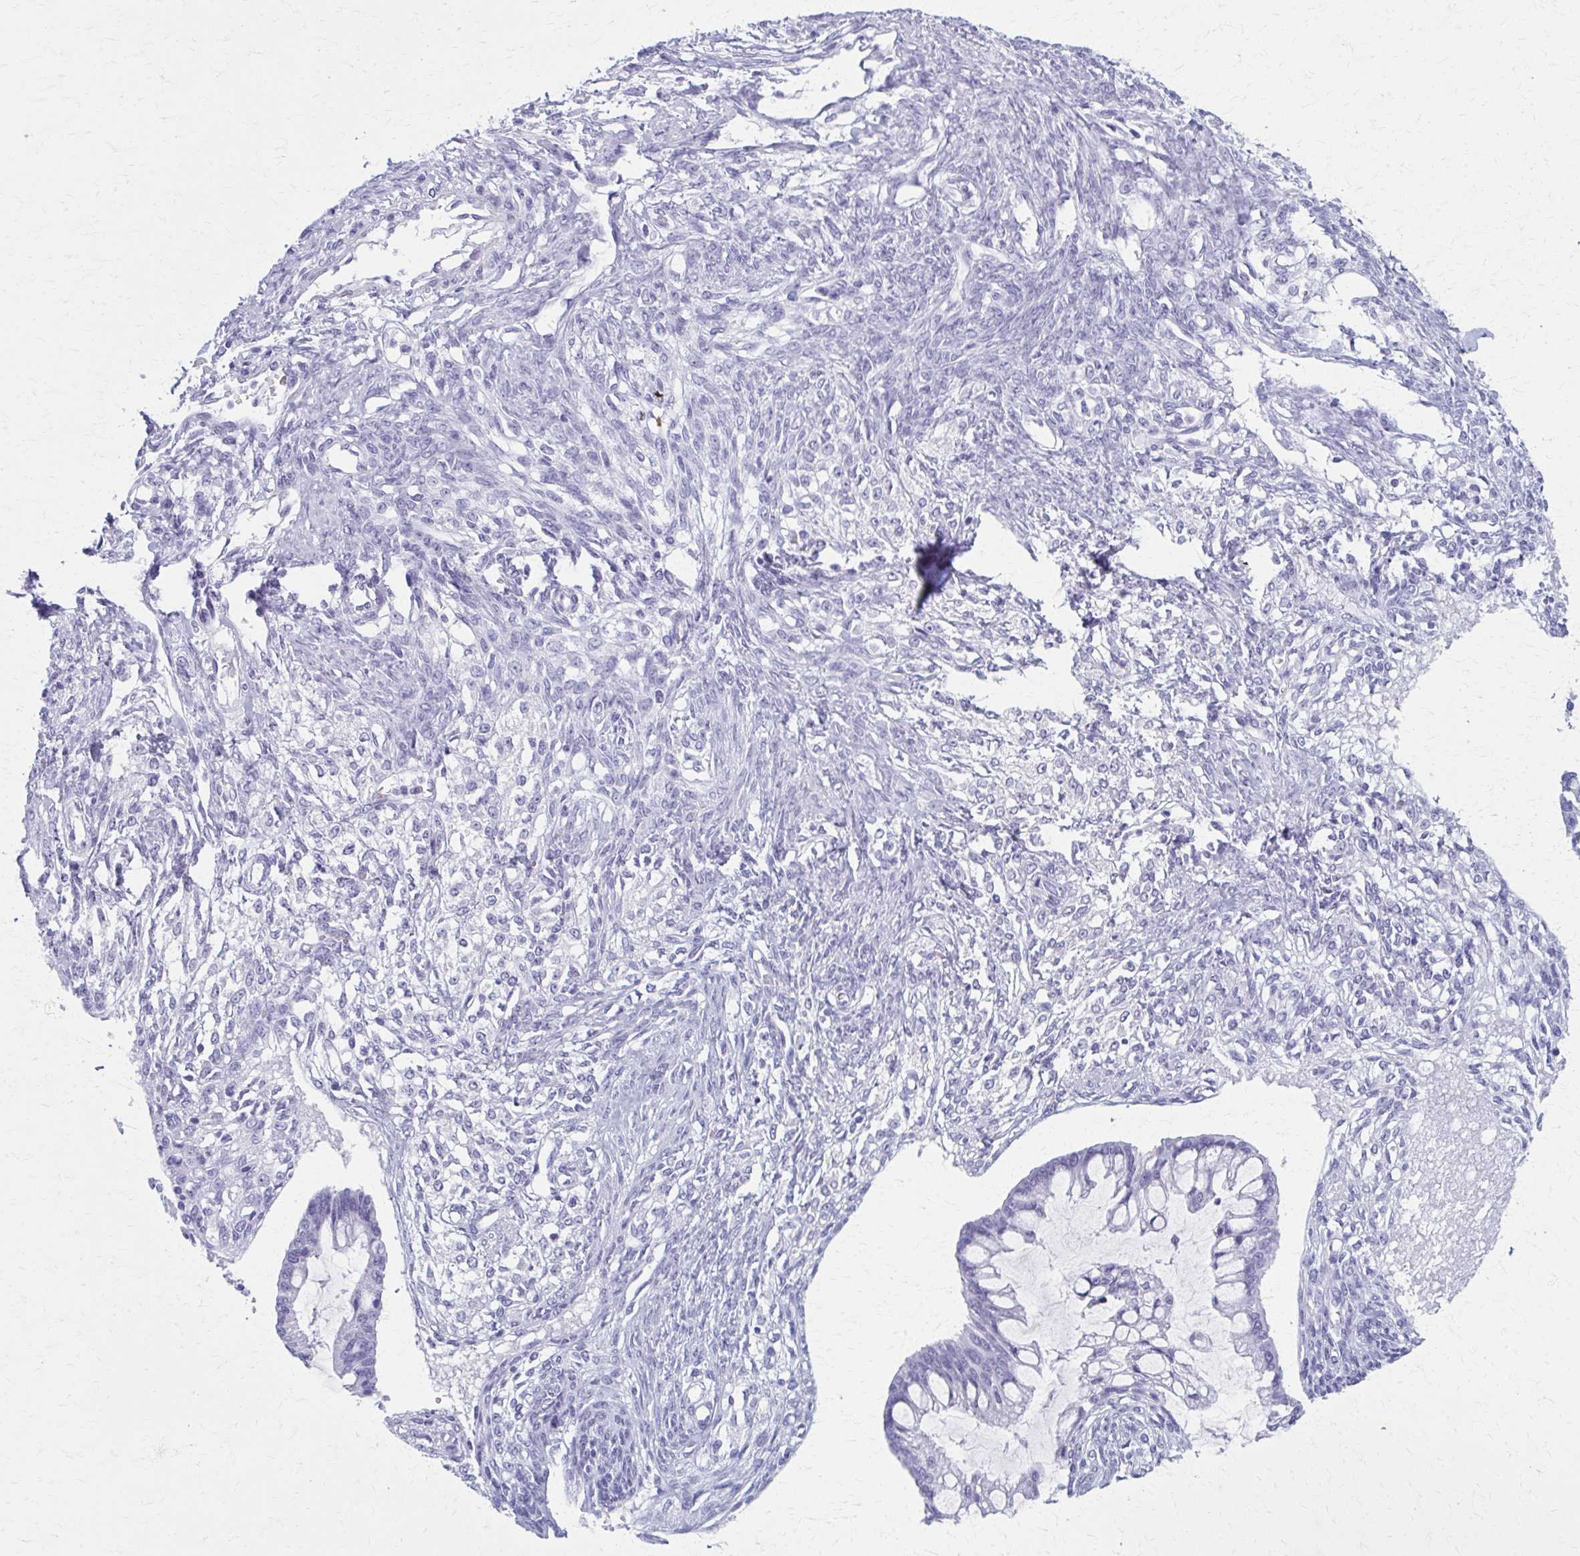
{"staining": {"intensity": "negative", "quantity": "none", "location": "none"}, "tissue": "ovarian cancer", "cell_type": "Tumor cells", "image_type": "cancer", "snomed": [{"axis": "morphology", "description": "Cystadenocarcinoma, mucinous, NOS"}, {"axis": "topography", "description": "Ovary"}], "caption": "Photomicrograph shows no significant protein staining in tumor cells of ovarian cancer. (Stains: DAB (3,3'-diaminobenzidine) immunohistochemistry (IHC) with hematoxylin counter stain, Microscopy: brightfield microscopy at high magnification).", "gene": "MPLKIP", "patient": {"sex": "female", "age": 73}}